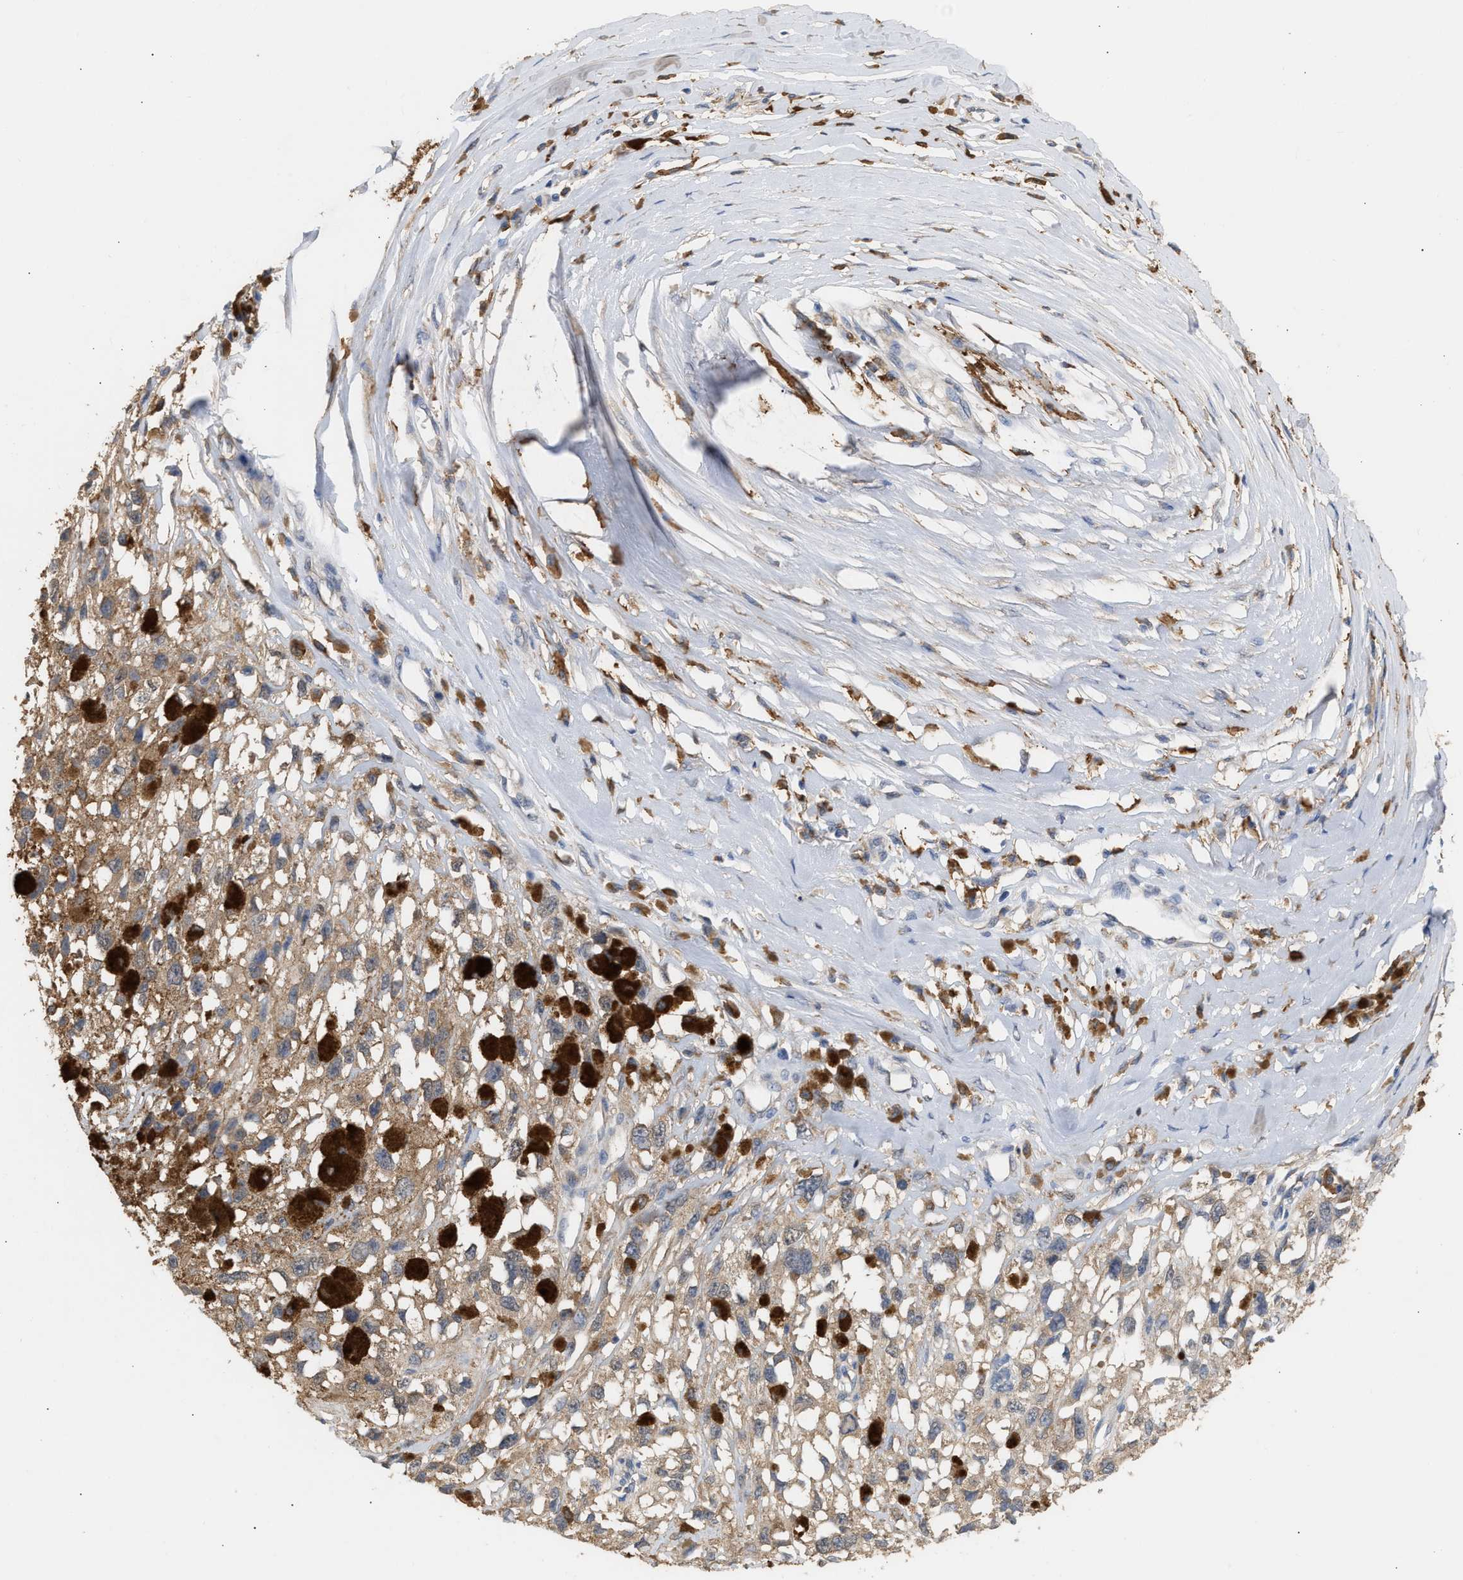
{"staining": {"intensity": "moderate", "quantity": ">75%", "location": "cytoplasmic/membranous"}, "tissue": "melanoma", "cell_type": "Tumor cells", "image_type": "cancer", "snomed": [{"axis": "morphology", "description": "Malignant melanoma, Metastatic site"}, {"axis": "topography", "description": "Lymph node"}], "caption": "Moderate cytoplasmic/membranous positivity for a protein is present in about >75% of tumor cells of malignant melanoma (metastatic site) using immunohistochemistry (IHC).", "gene": "GCN1", "patient": {"sex": "male", "age": 59}}